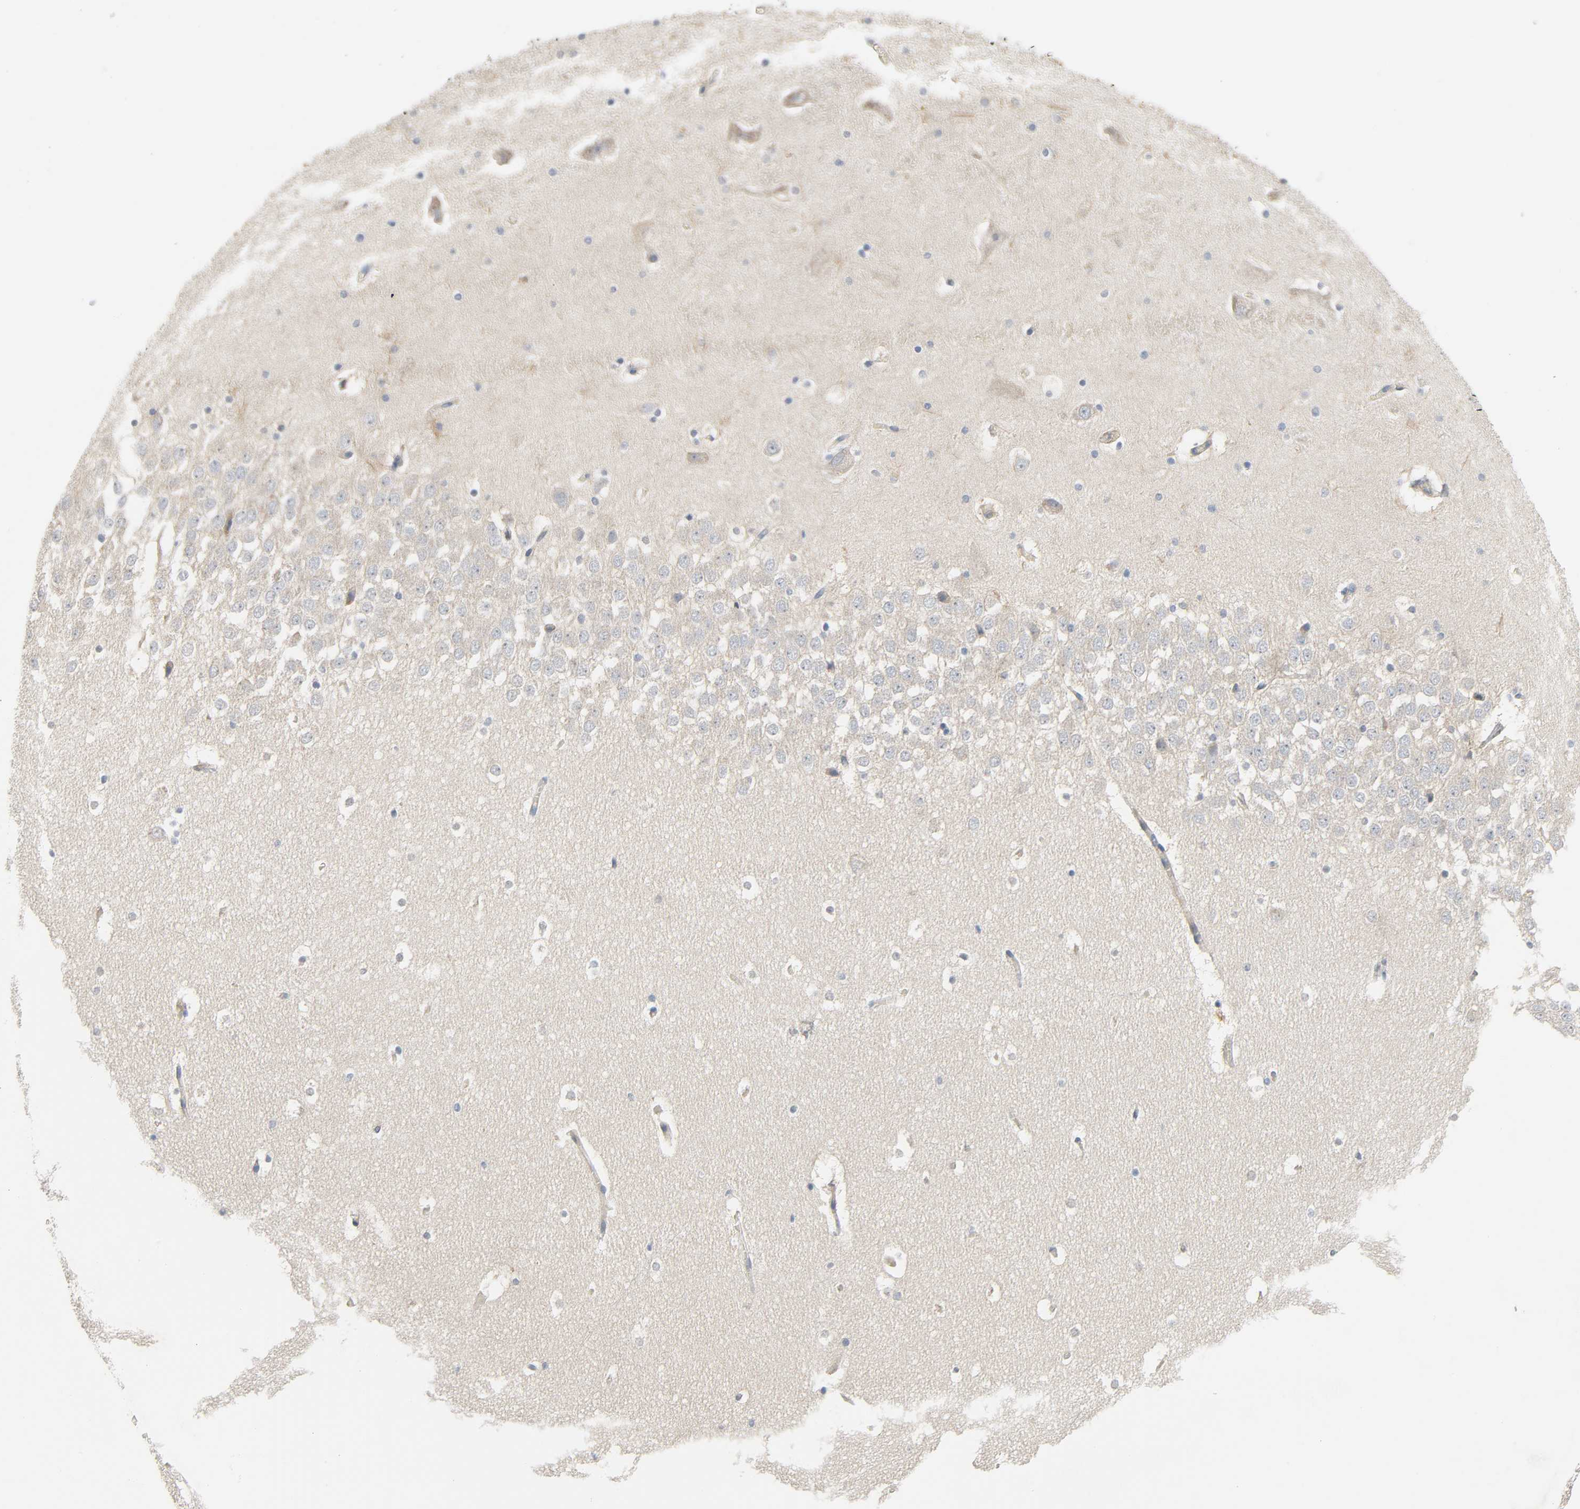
{"staining": {"intensity": "negative", "quantity": "none", "location": "none"}, "tissue": "hippocampus", "cell_type": "Glial cells", "image_type": "normal", "snomed": [{"axis": "morphology", "description": "Normal tissue, NOS"}, {"axis": "topography", "description": "Hippocampus"}], "caption": "Human hippocampus stained for a protein using immunohistochemistry (IHC) demonstrates no staining in glial cells.", "gene": "LIMCH1", "patient": {"sex": "male", "age": 45}}